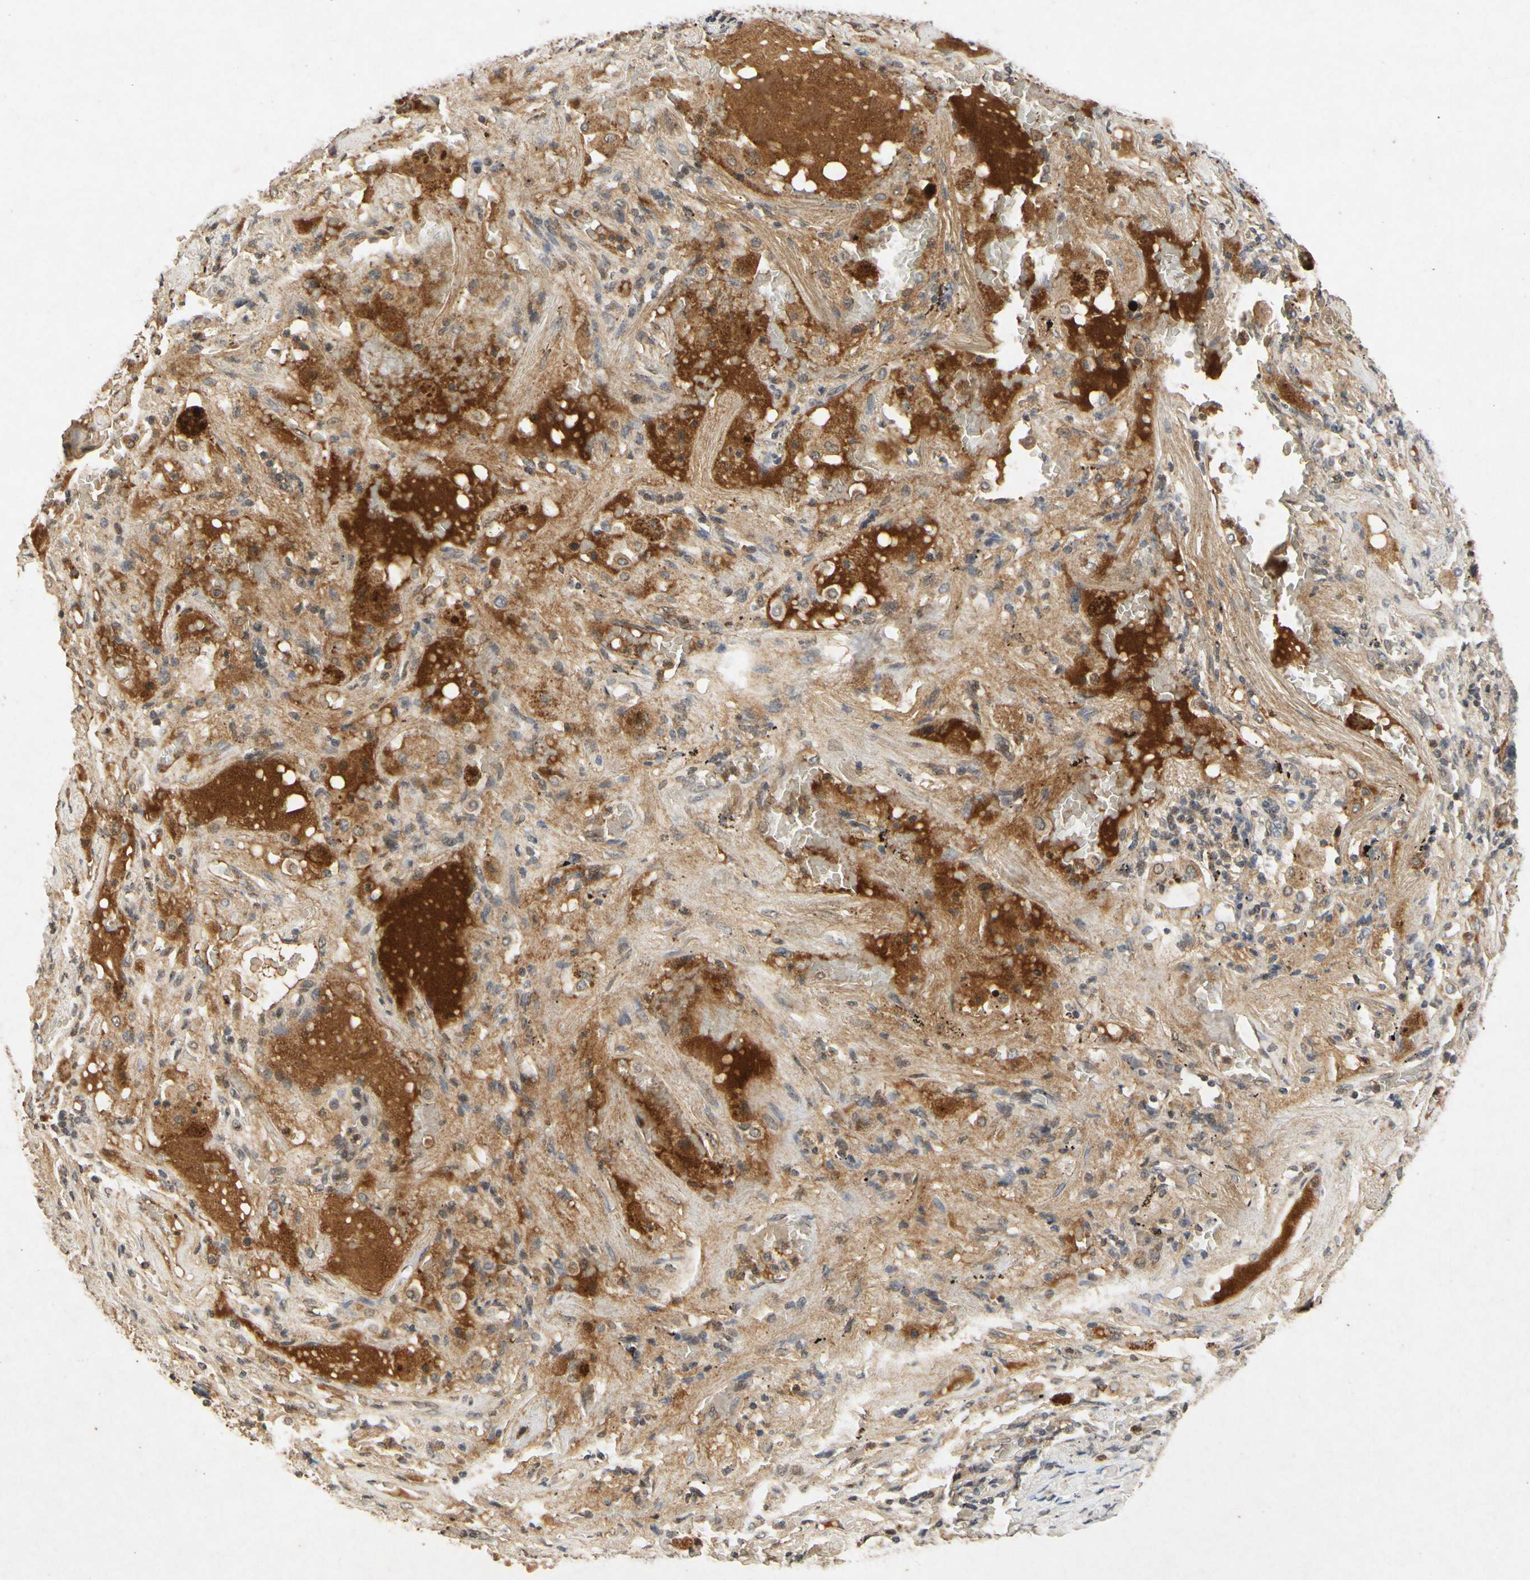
{"staining": {"intensity": "moderate", "quantity": "25%-75%", "location": "cytoplasmic/membranous"}, "tissue": "lung cancer", "cell_type": "Tumor cells", "image_type": "cancer", "snomed": [{"axis": "morphology", "description": "Squamous cell carcinoma, NOS"}, {"axis": "topography", "description": "Lung"}], "caption": "This micrograph shows lung cancer stained with IHC to label a protein in brown. The cytoplasmic/membranous of tumor cells show moderate positivity for the protein. Nuclei are counter-stained blue.", "gene": "CP", "patient": {"sex": "male", "age": 57}}